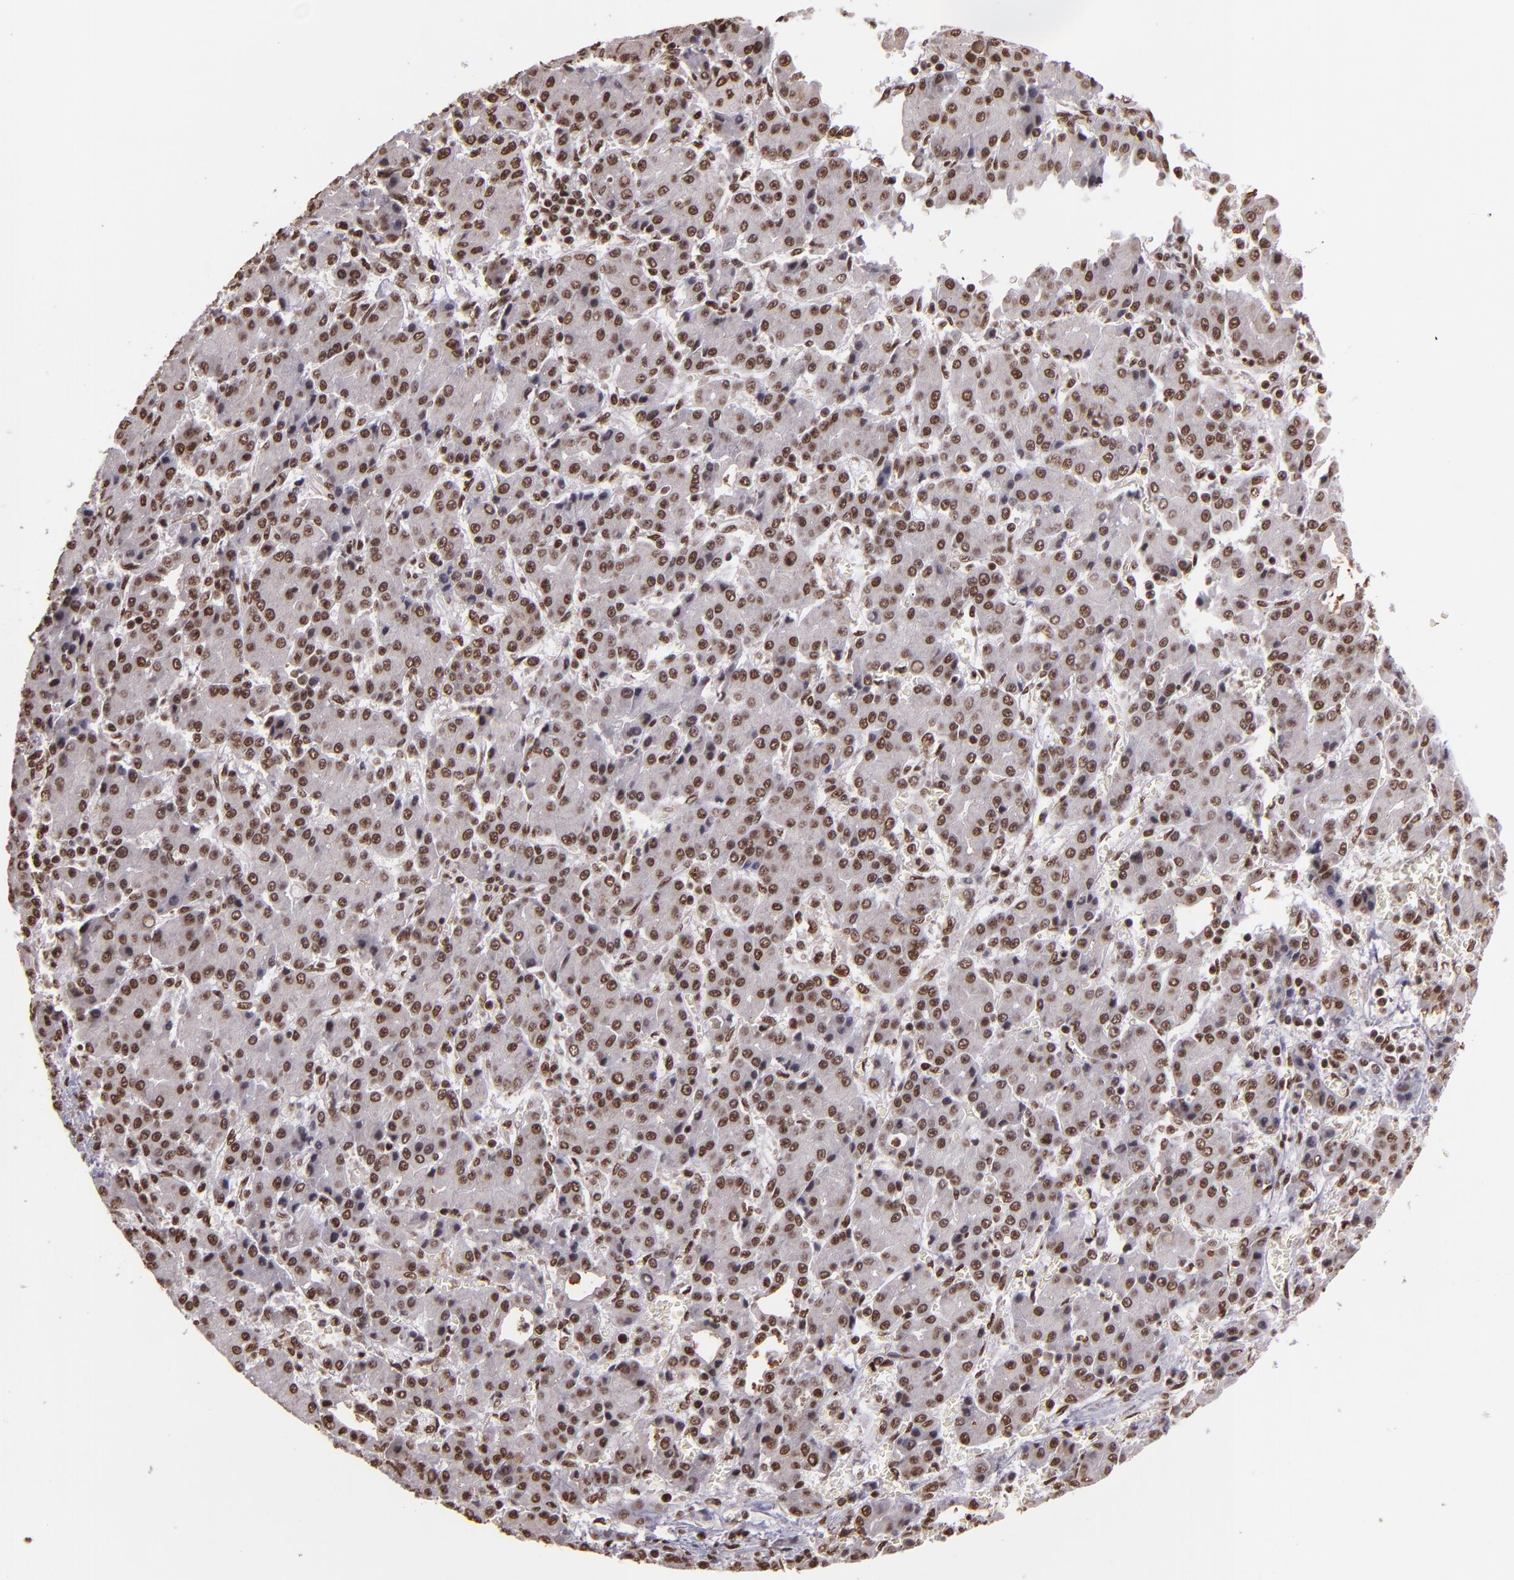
{"staining": {"intensity": "moderate", "quantity": ">75%", "location": "nuclear"}, "tissue": "liver cancer", "cell_type": "Tumor cells", "image_type": "cancer", "snomed": [{"axis": "morphology", "description": "Carcinoma, Hepatocellular, NOS"}, {"axis": "topography", "description": "Liver"}], "caption": "Protein staining displays moderate nuclear staining in approximately >75% of tumor cells in liver cancer.", "gene": "PQBP1", "patient": {"sex": "male", "age": 69}}